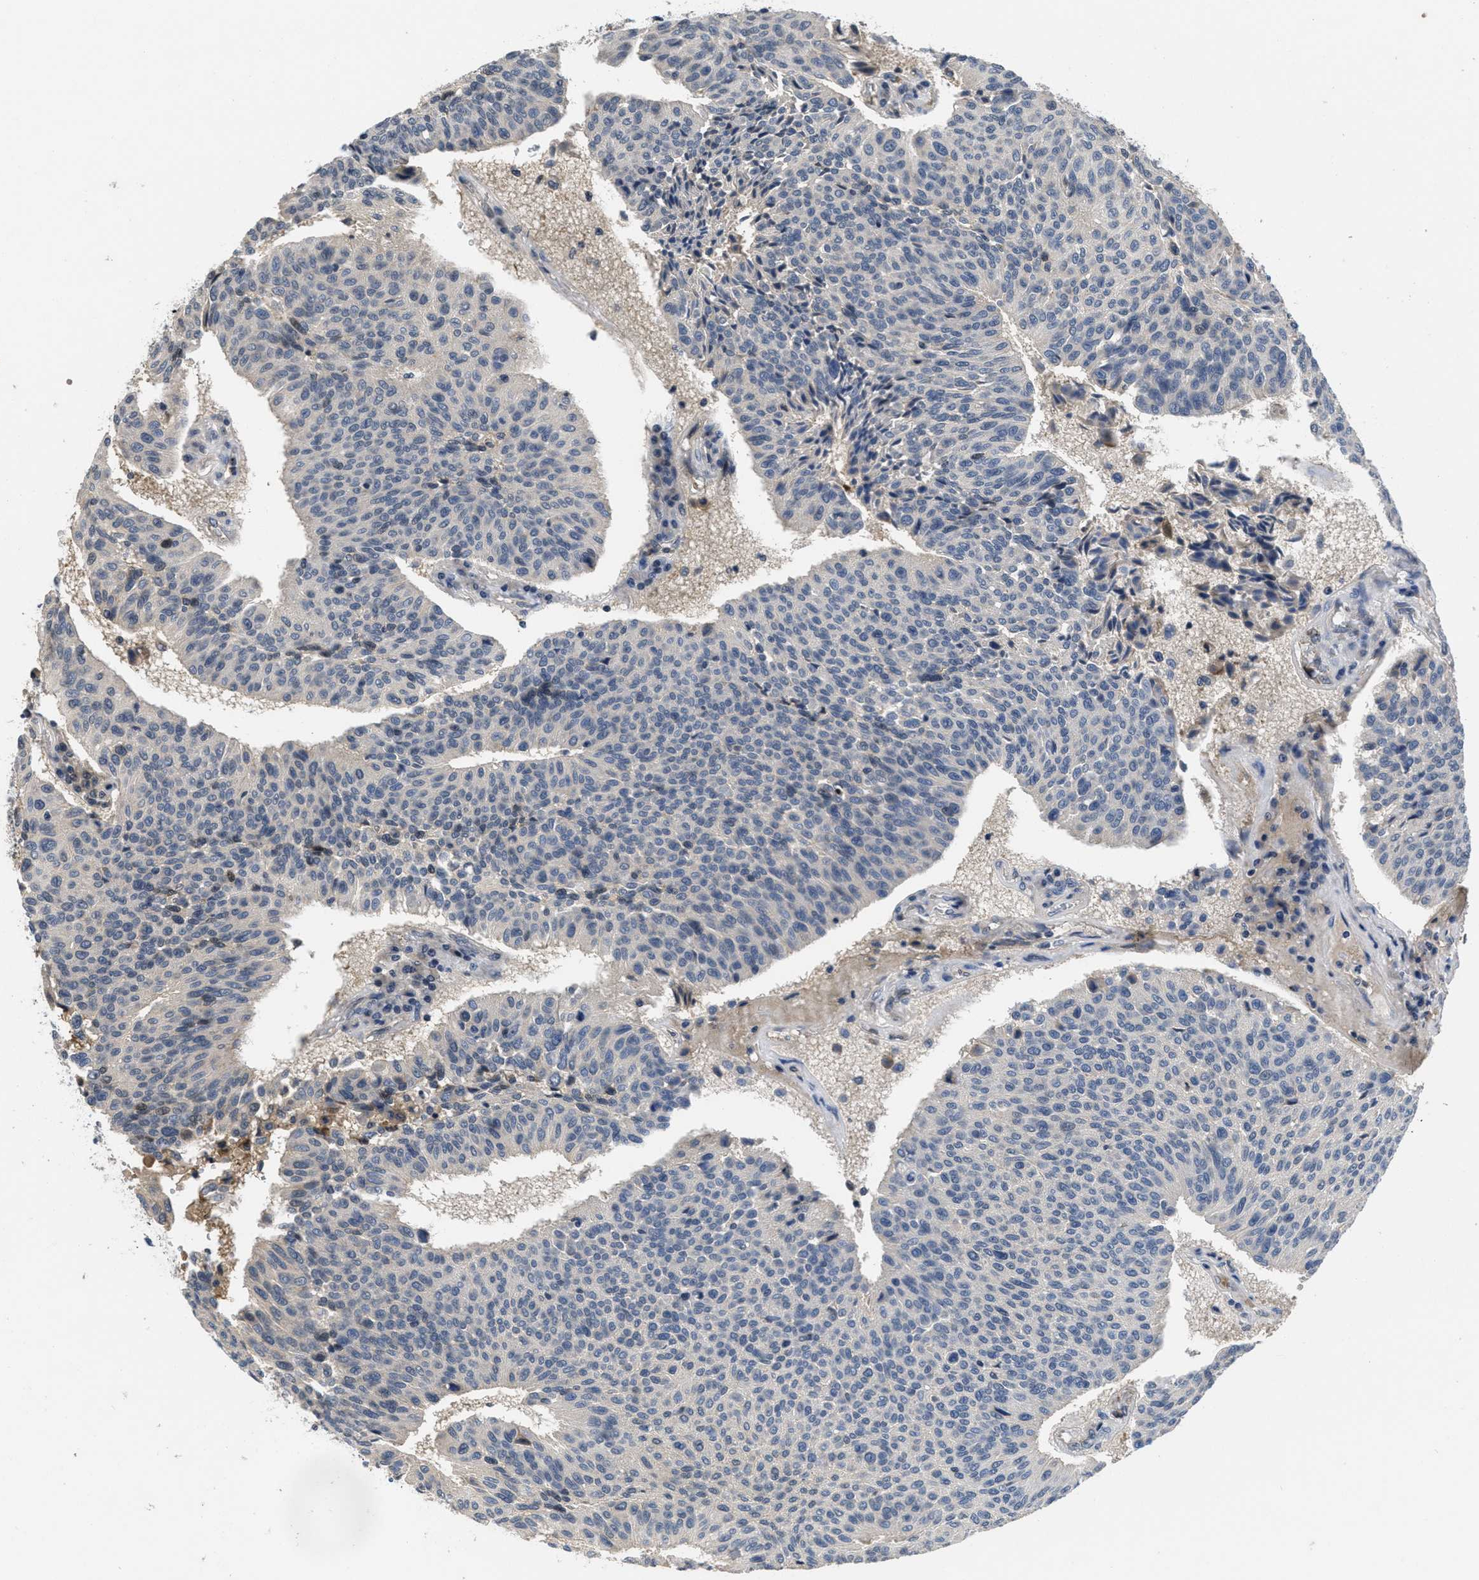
{"staining": {"intensity": "weak", "quantity": "<25%", "location": "cytoplasmic/membranous"}, "tissue": "urothelial cancer", "cell_type": "Tumor cells", "image_type": "cancer", "snomed": [{"axis": "morphology", "description": "Urothelial carcinoma, High grade"}, {"axis": "topography", "description": "Urinary bladder"}], "caption": "A high-resolution micrograph shows immunohistochemistry (IHC) staining of high-grade urothelial carcinoma, which shows no significant expression in tumor cells.", "gene": "ANGPT1", "patient": {"sex": "male", "age": 66}}